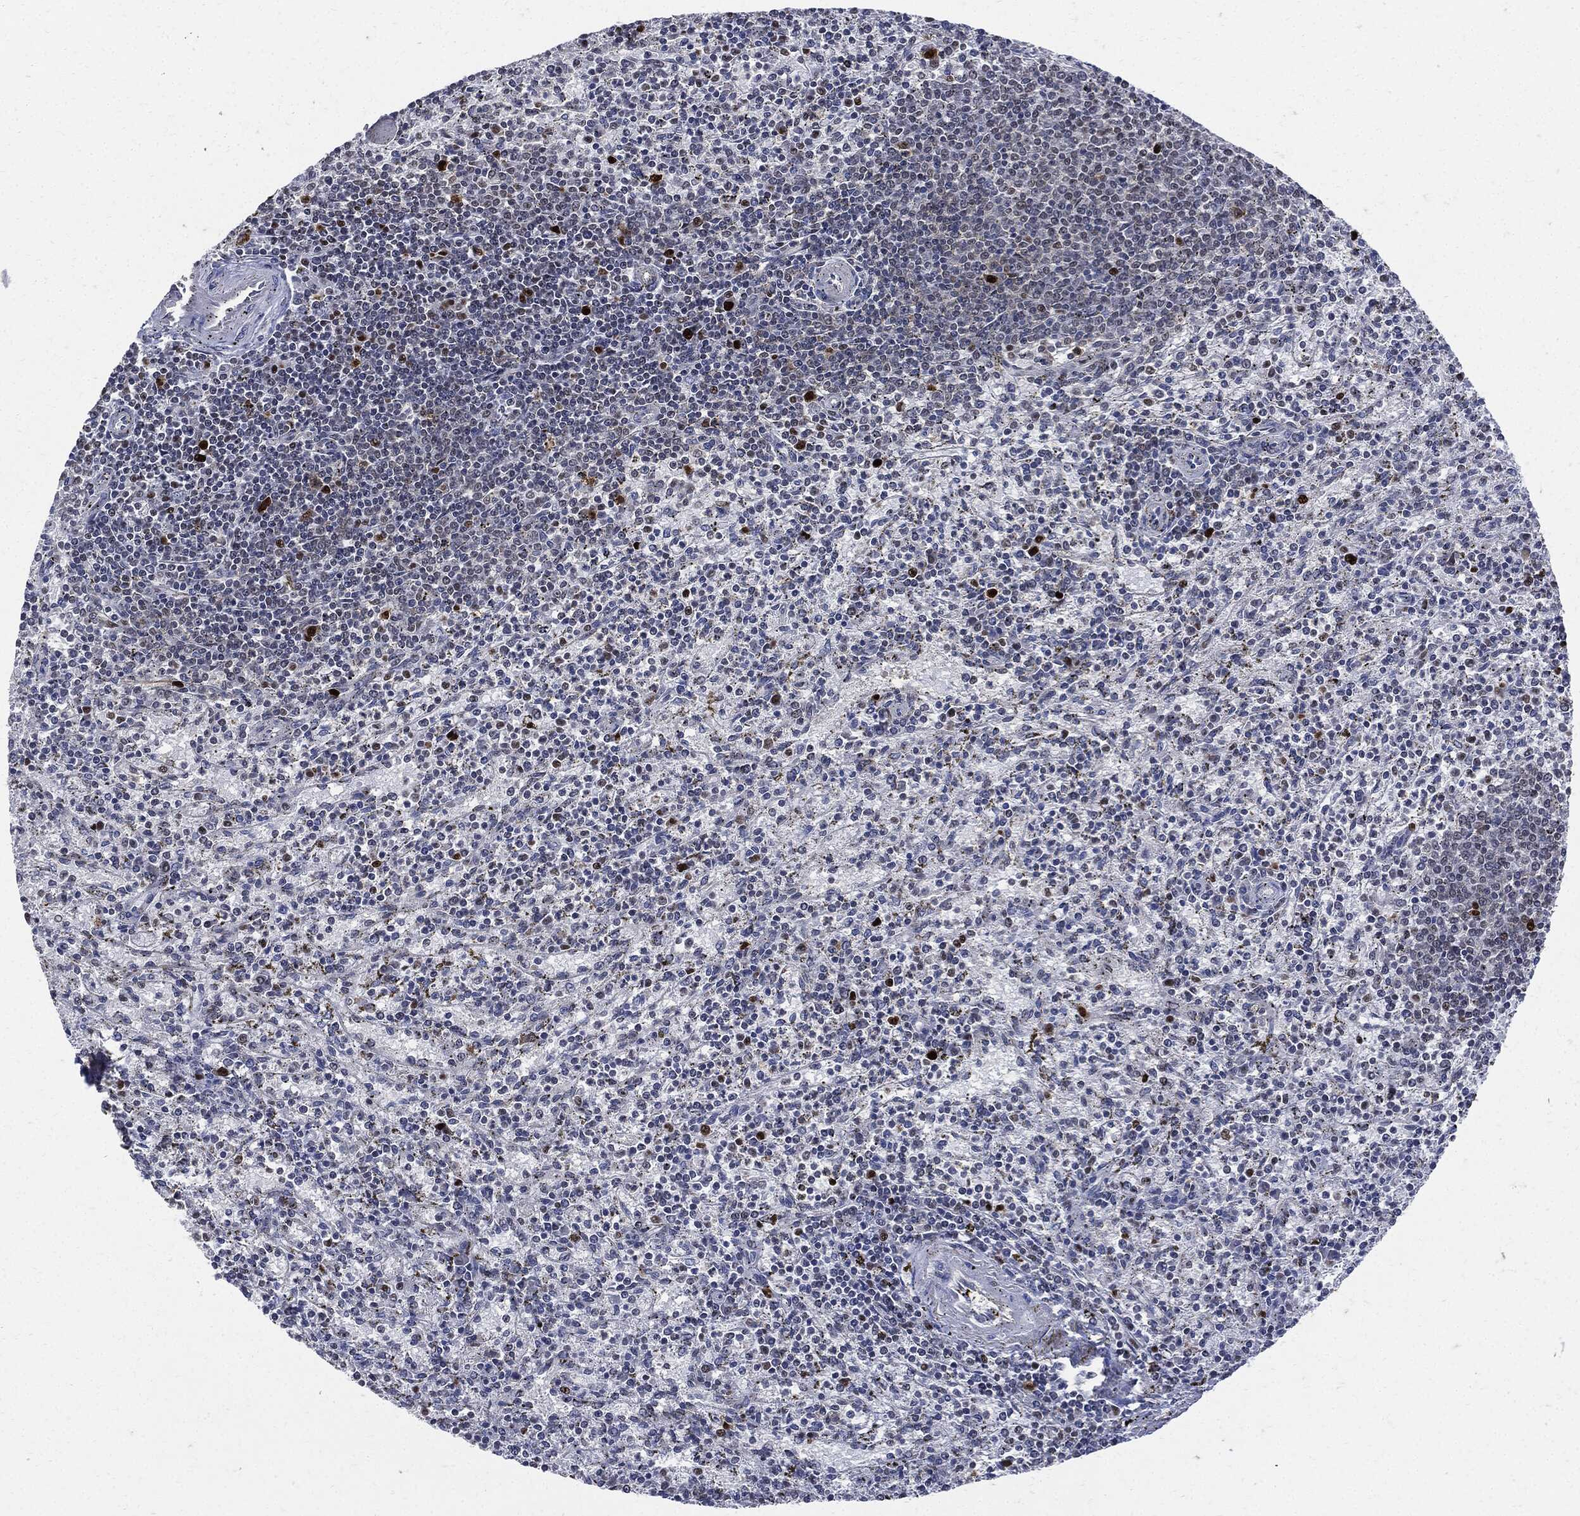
{"staining": {"intensity": "strong", "quantity": "<25%", "location": "nuclear"}, "tissue": "spleen", "cell_type": "Cells in red pulp", "image_type": "normal", "snomed": [{"axis": "morphology", "description": "Normal tissue, NOS"}, {"axis": "topography", "description": "Spleen"}], "caption": "Immunohistochemistry (DAB) staining of unremarkable spleen exhibits strong nuclear protein expression in approximately <25% of cells in red pulp. The staining was performed using DAB (3,3'-diaminobenzidine), with brown indicating positive protein expression. Nuclei are stained blue with hematoxylin.", "gene": "PCNA", "patient": {"sex": "female", "age": 37}}